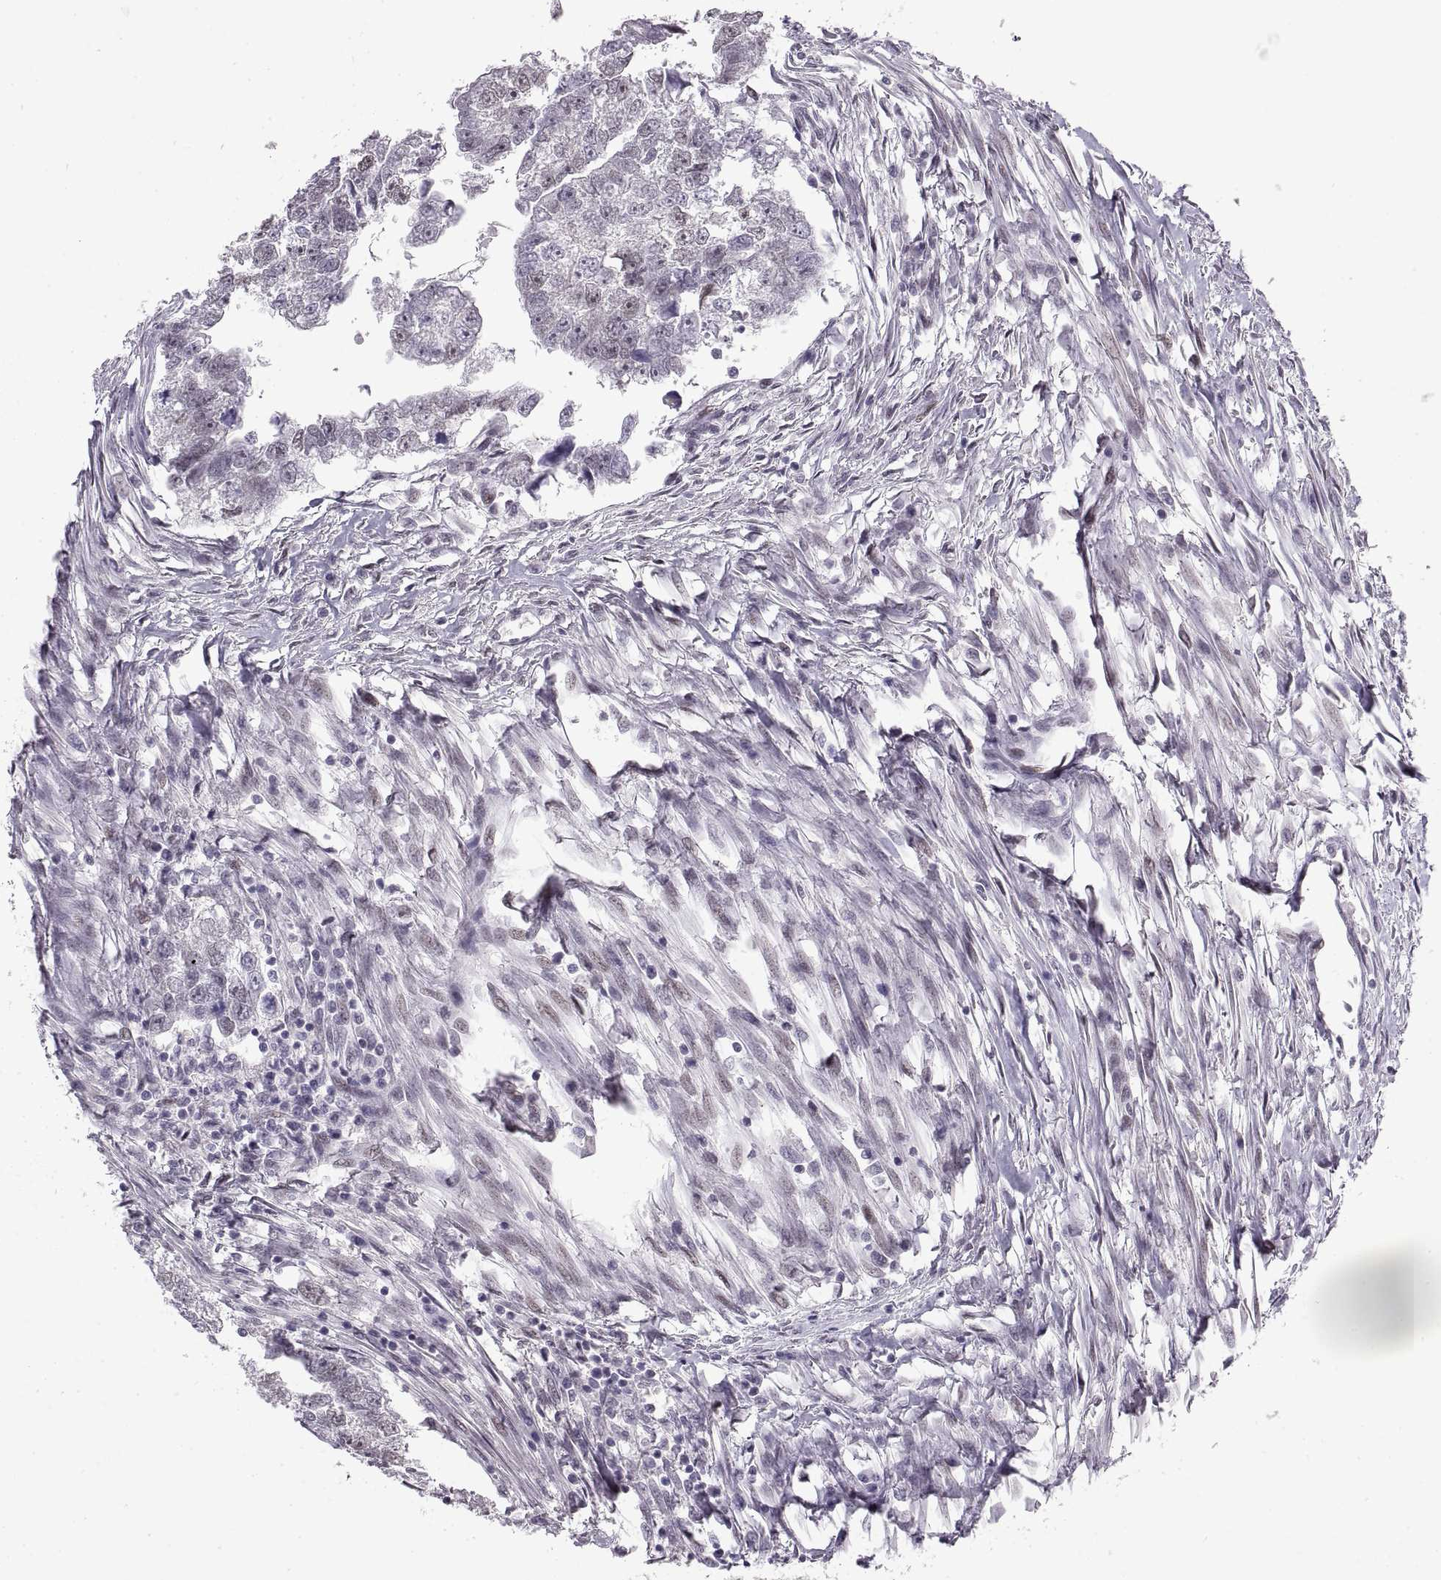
{"staining": {"intensity": "negative", "quantity": "none", "location": "none"}, "tissue": "testis cancer", "cell_type": "Tumor cells", "image_type": "cancer", "snomed": [{"axis": "morphology", "description": "Carcinoma, Embryonal, NOS"}, {"axis": "morphology", "description": "Teratoma, malignant, NOS"}, {"axis": "topography", "description": "Testis"}], "caption": "This micrograph is of testis cancer stained with IHC to label a protein in brown with the nuclei are counter-stained blue. There is no staining in tumor cells. (Brightfield microscopy of DAB immunohistochemistry at high magnification).", "gene": "NANOS3", "patient": {"sex": "male", "age": 44}}